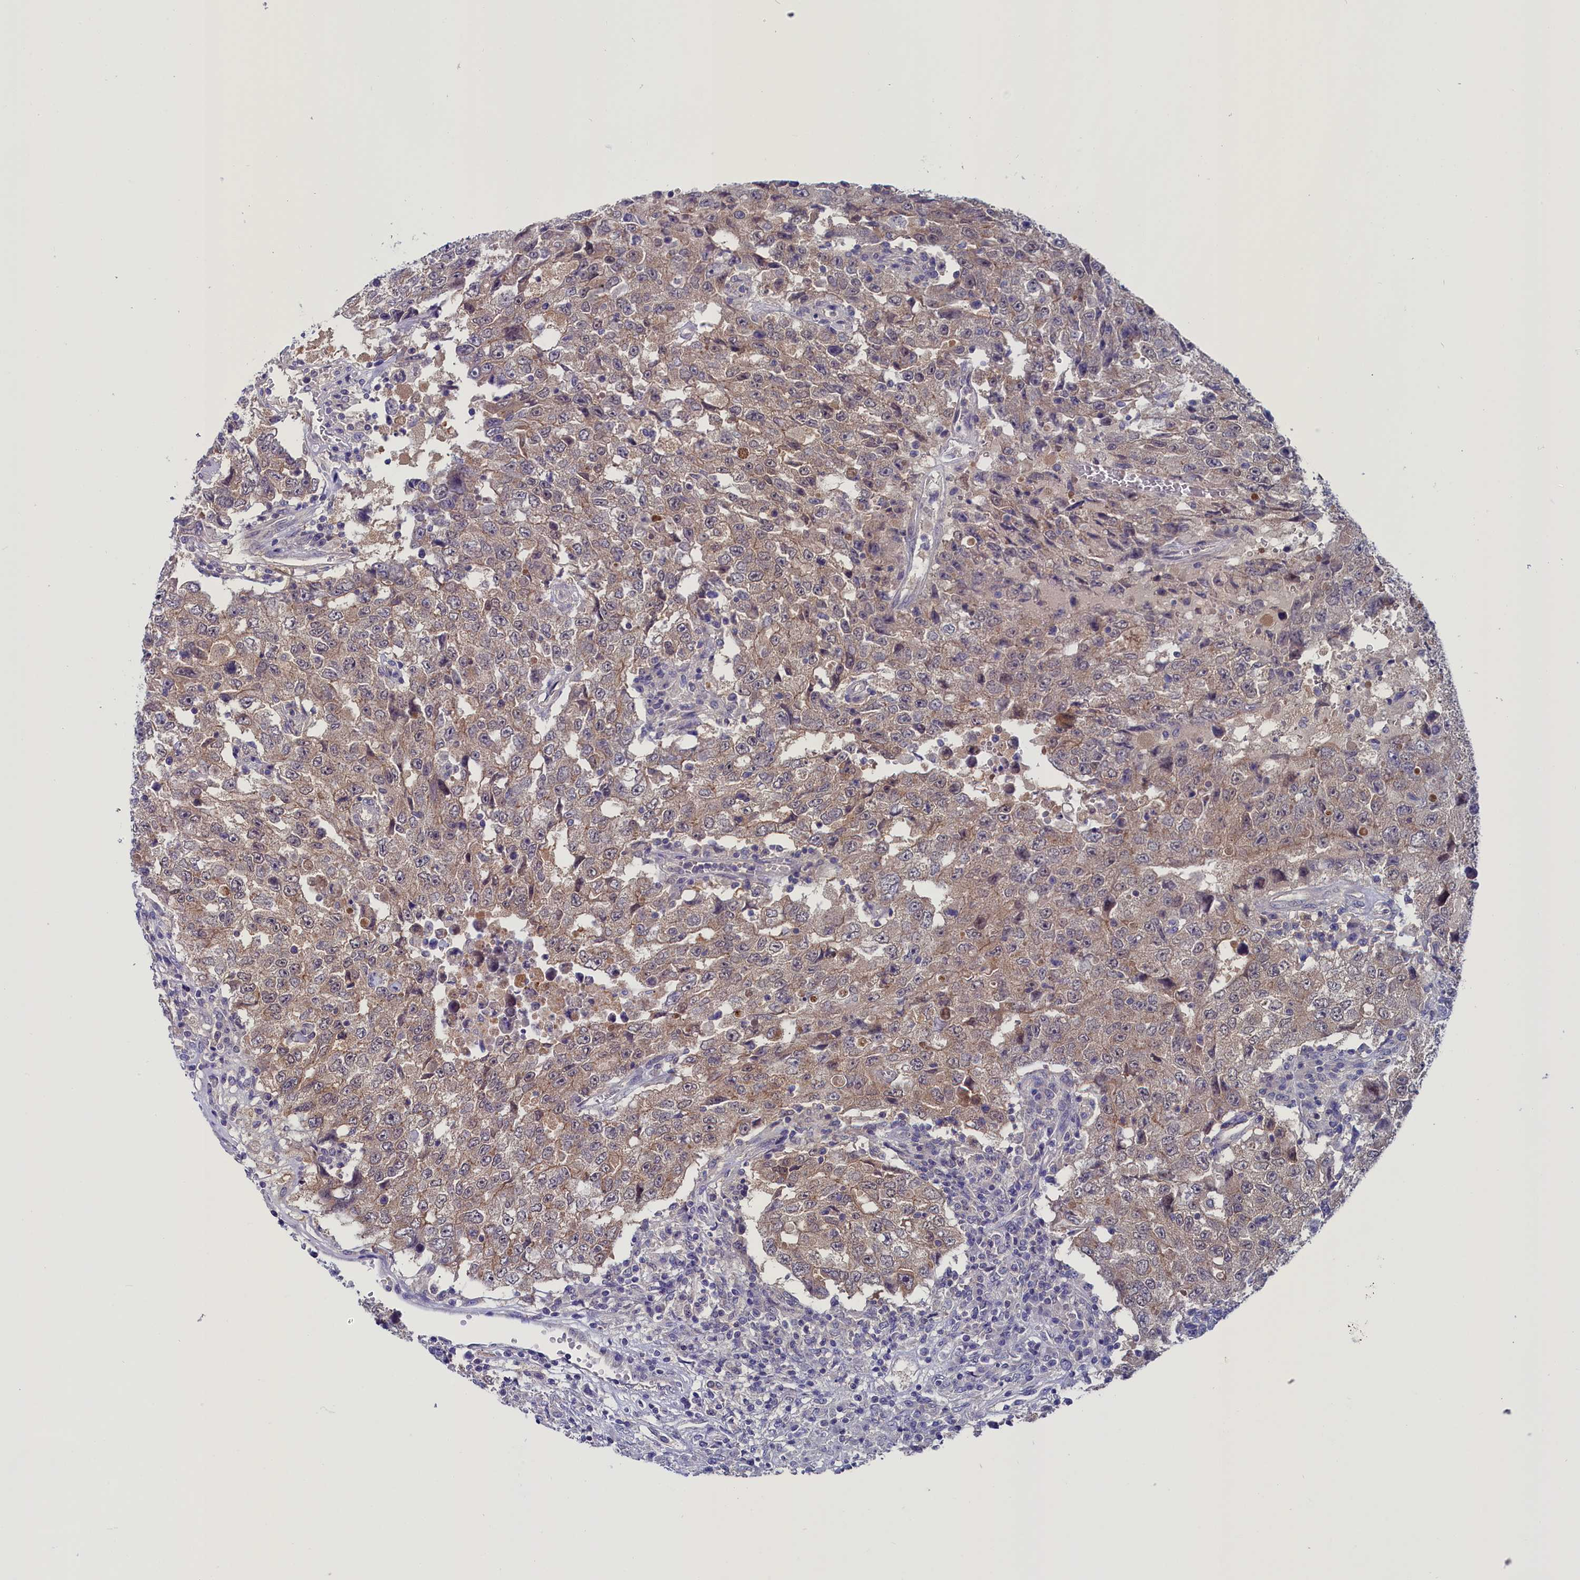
{"staining": {"intensity": "weak", "quantity": "25%-75%", "location": "cytoplasmic/membranous"}, "tissue": "testis cancer", "cell_type": "Tumor cells", "image_type": "cancer", "snomed": [{"axis": "morphology", "description": "Carcinoma, Embryonal, NOS"}, {"axis": "topography", "description": "Testis"}], "caption": "There is low levels of weak cytoplasmic/membranous staining in tumor cells of testis embryonal carcinoma, as demonstrated by immunohistochemical staining (brown color).", "gene": "CIAPIN1", "patient": {"sex": "male", "age": 26}}